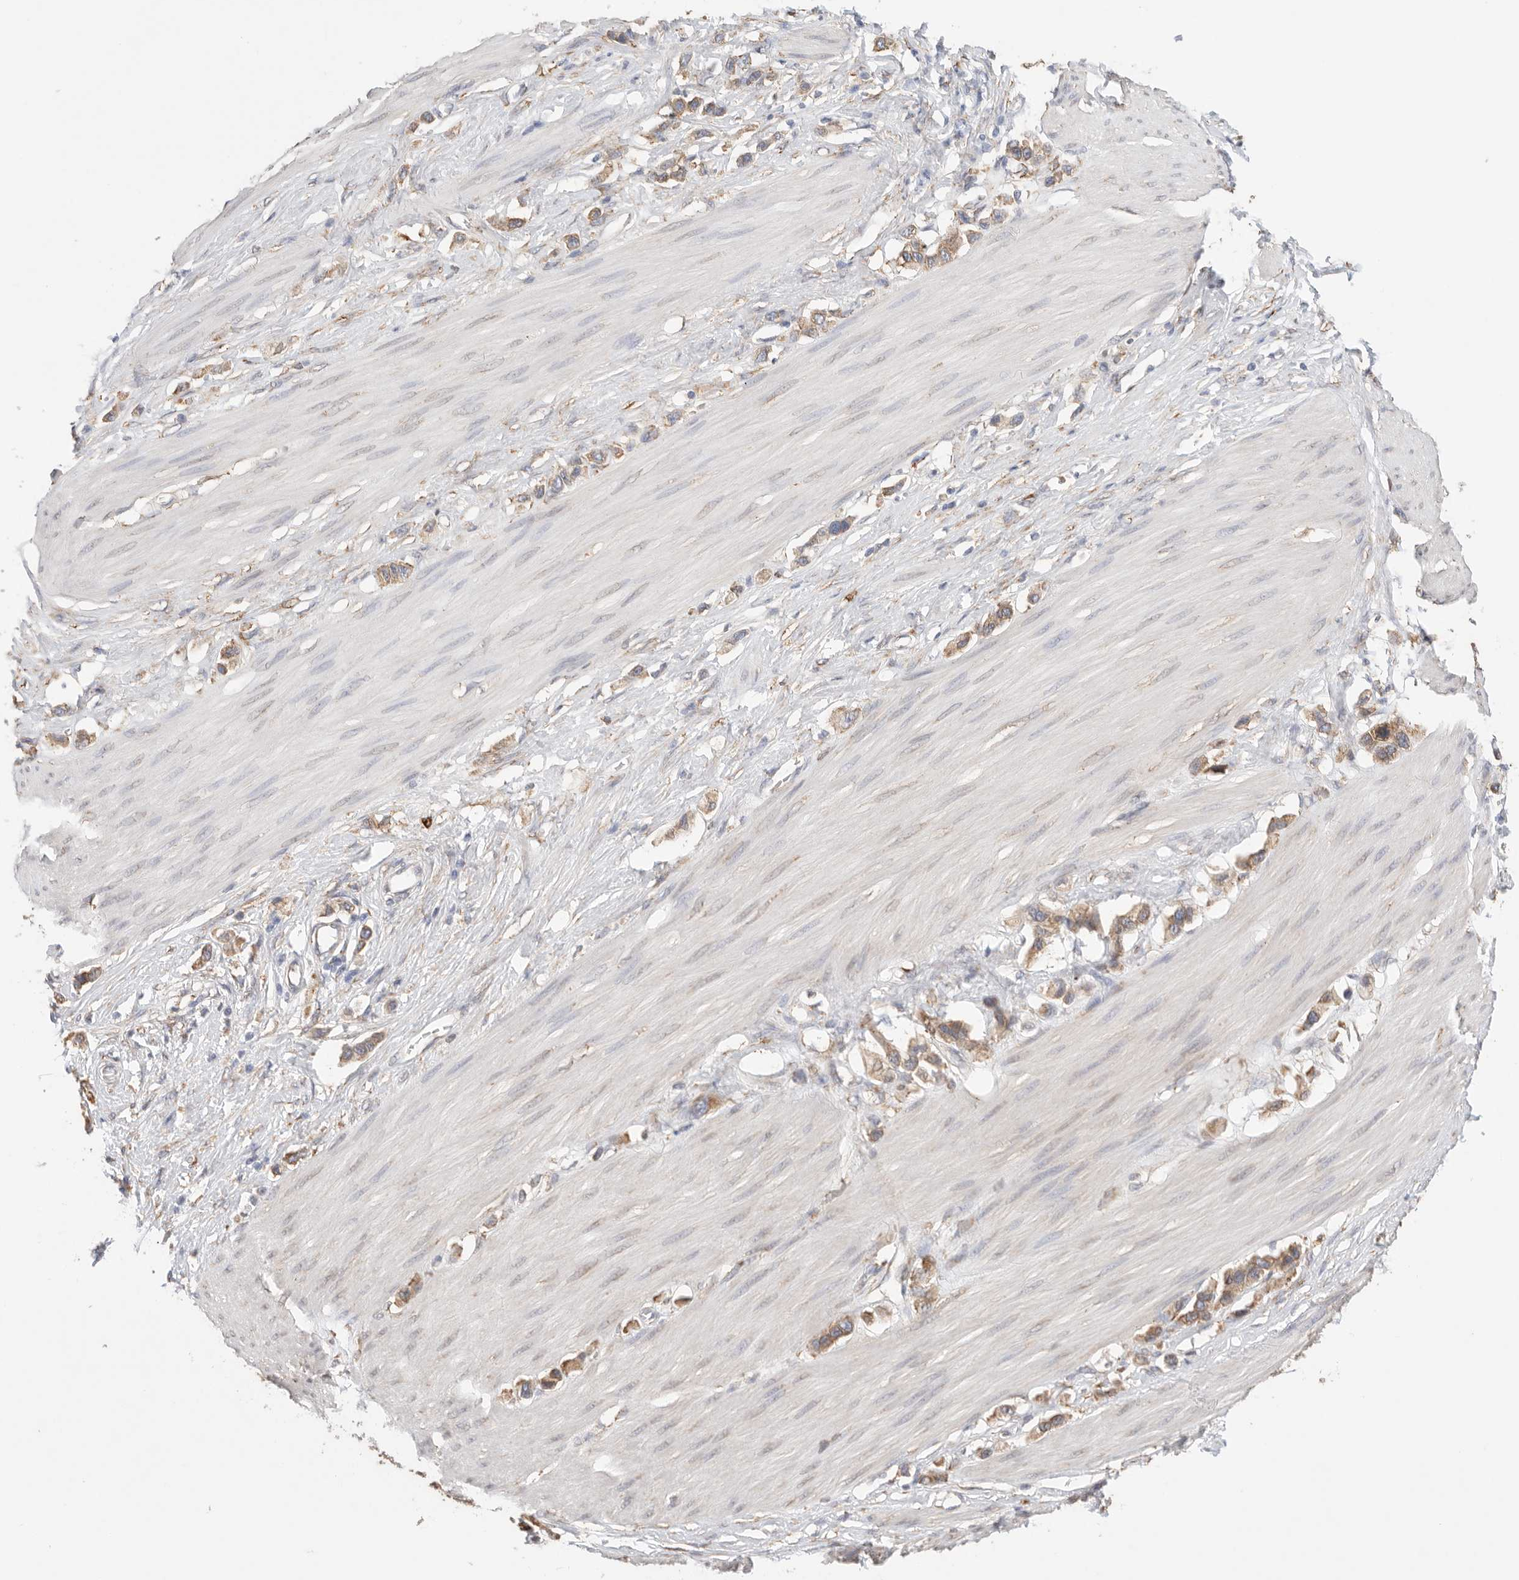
{"staining": {"intensity": "moderate", "quantity": ">75%", "location": "cytoplasmic/membranous"}, "tissue": "stomach cancer", "cell_type": "Tumor cells", "image_type": "cancer", "snomed": [{"axis": "morphology", "description": "Adenocarcinoma, NOS"}, {"axis": "topography", "description": "Stomach"}], "caption": "Stomach cancer (adenocarcinoma) stained for a protein (brown) displays moderate cytoplasmic/membranous positive positivity in about >75% of tumor cells.", "gene": "BLOC1S5", "patient": {"sex": "female", "age": 65}}